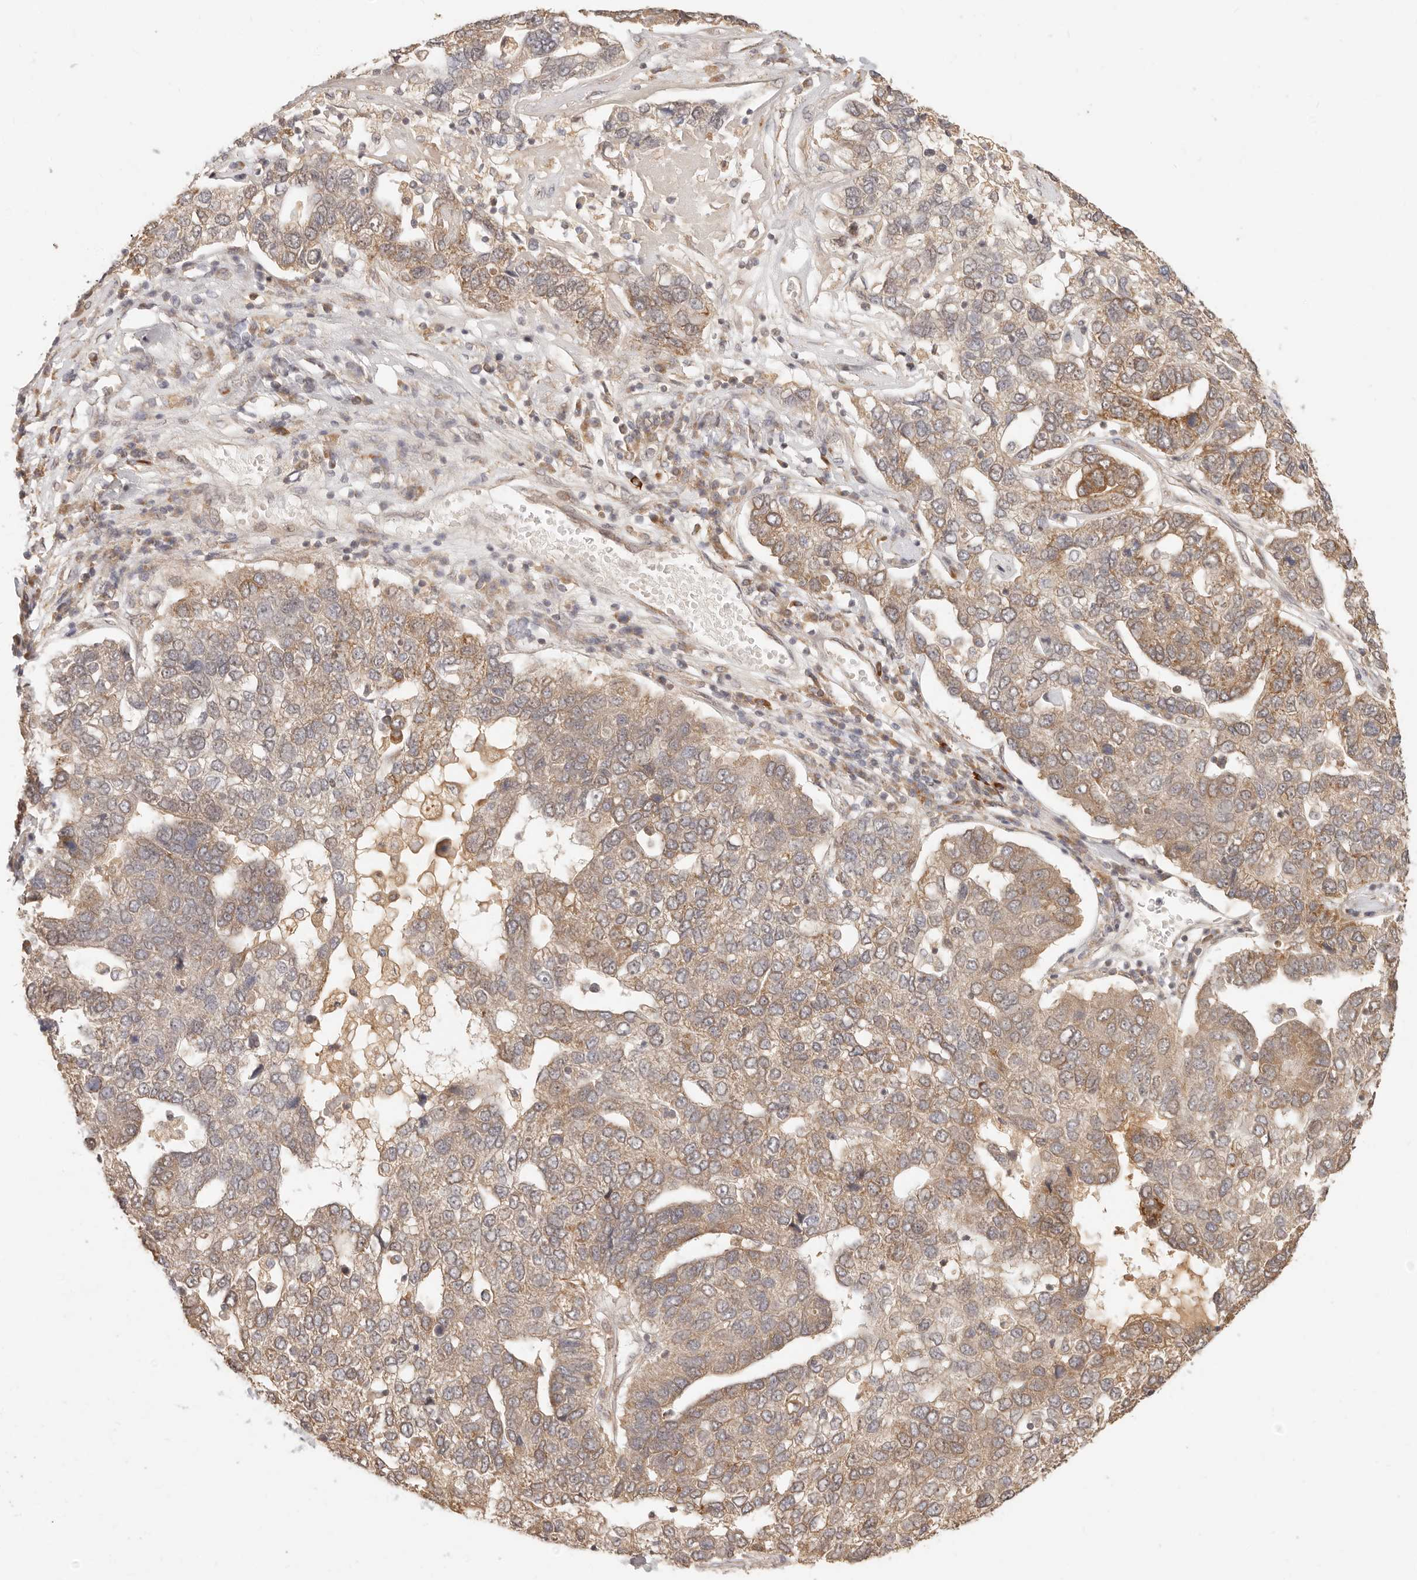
{"staining": {"intensity": "weak", "quantity": ">75%", "location": "cytoplasmic/membranous"}, "tissue": "pancreatic cancer", "cell_type": "Tumor cells", "image_type": "cancer", "snomed": [{"axis": "morphology", "description": "Adenocarcinoma, NOS"}, {"axis": "topography", "description": "Pancreas"}], "caption": "Weak cytoplasmic/membranous protein expression is identified in about >75% of tumor cells in adenocarcinoma (pancreatic). The staining was performed using DAB (3,3'-diaminobenzidine), with brown indicating positive protein expression. Nuclei are stained blue with hematoxylin.", "gene": "TIMM17A", "patient": {"sex": "female", "age": 61}}